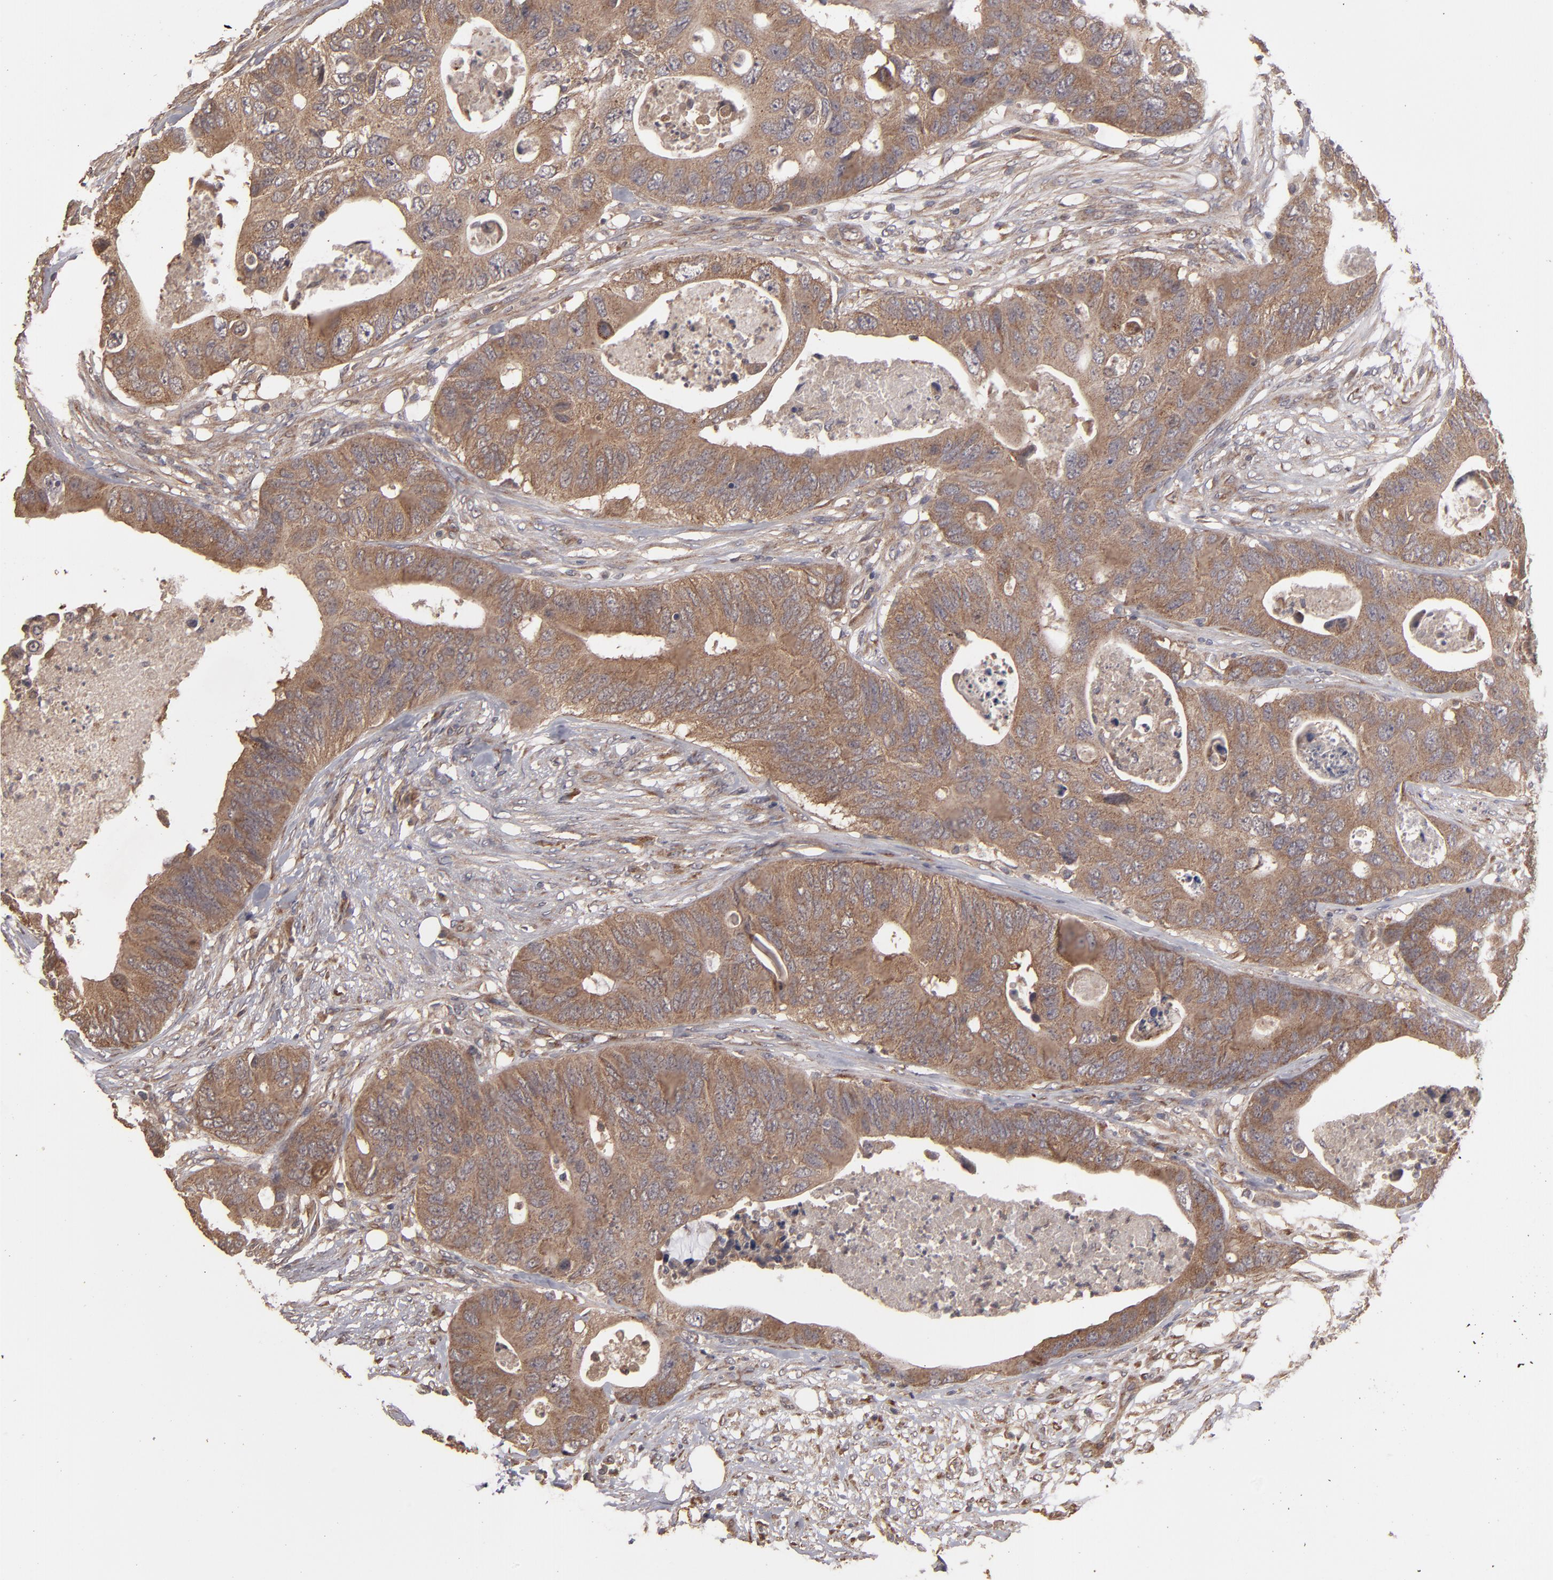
{"staining": {"intensity": "moderate", "quantity": ">75%", "location": "cytoplasmic/membranous"}, "tissue": "colorectal cancer", "cell_type": "Tumor cells", "image_type": "cancer", "snomed": [{"axis": "morphology", "description": "Adenocarcinoma, NOS"}, {"axis": "topography", "description": "Colon"}], "caption": "Brown immunohistochemical staining in human adenocarcinoma (colorectal) shows moderate cytoplasmic/membranous positivity in approximately >75% of tumor cells.", "gene": "MMP2", "patient": {"sex": "male", "age": 71}}